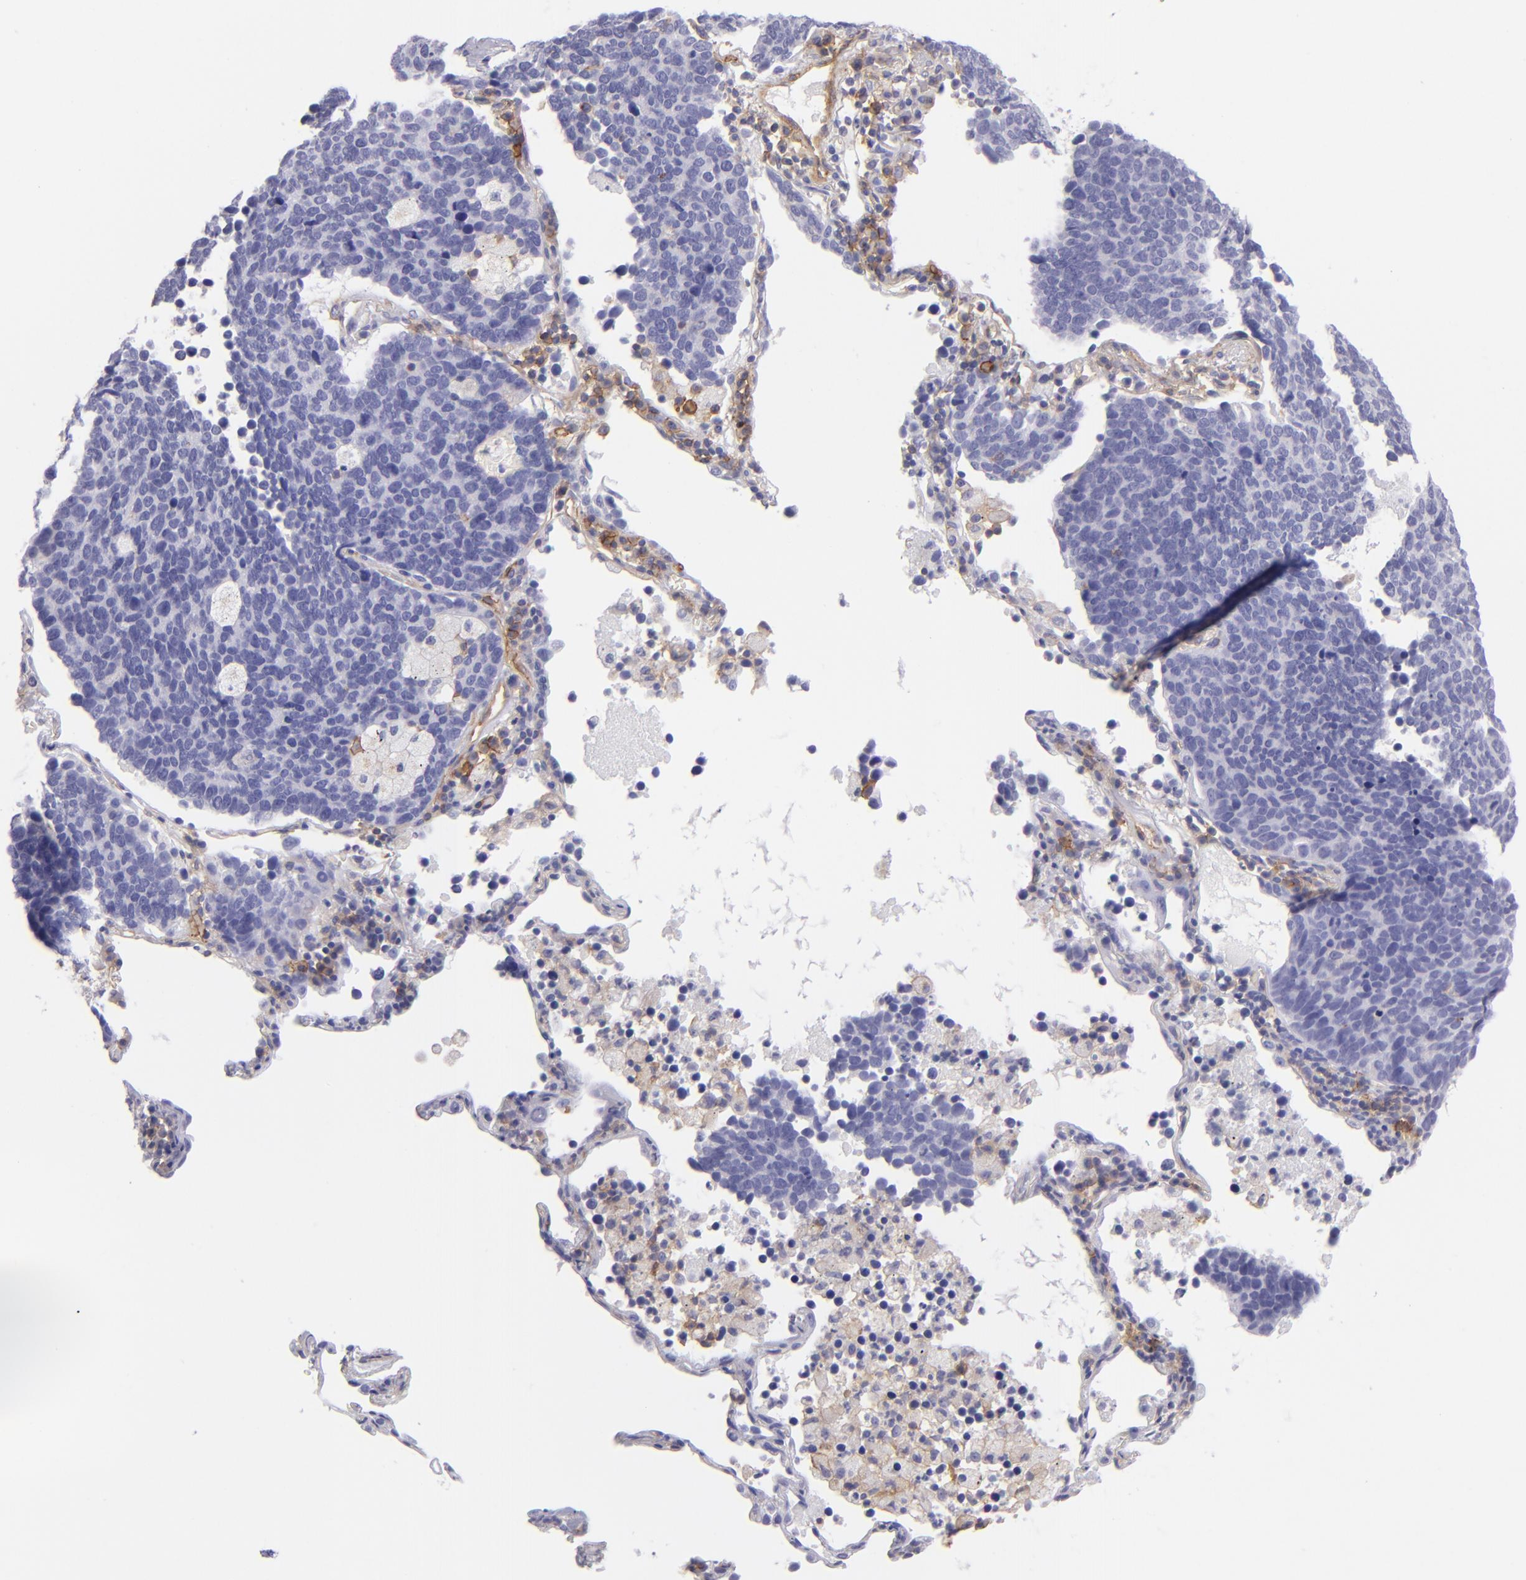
{"staining": {"intensity": "negative", "quantity": "none", "location": "none"}, "tissue": "lung cancer", "cell_type": "Tumor cells", "image_type": "cancer", "snomed": [{"axis": "morphology", "description": "Neoplasm, malignant, NOS"}, {"axis": "topography", "description": "Lung"}], "caption": "Malignant neoplasm (lung) was stained to show a protein in brown. There is no significant staining in tumor cells.", "gene": "ENTPD1", "patient": {"sex": "female", "age": 75}}